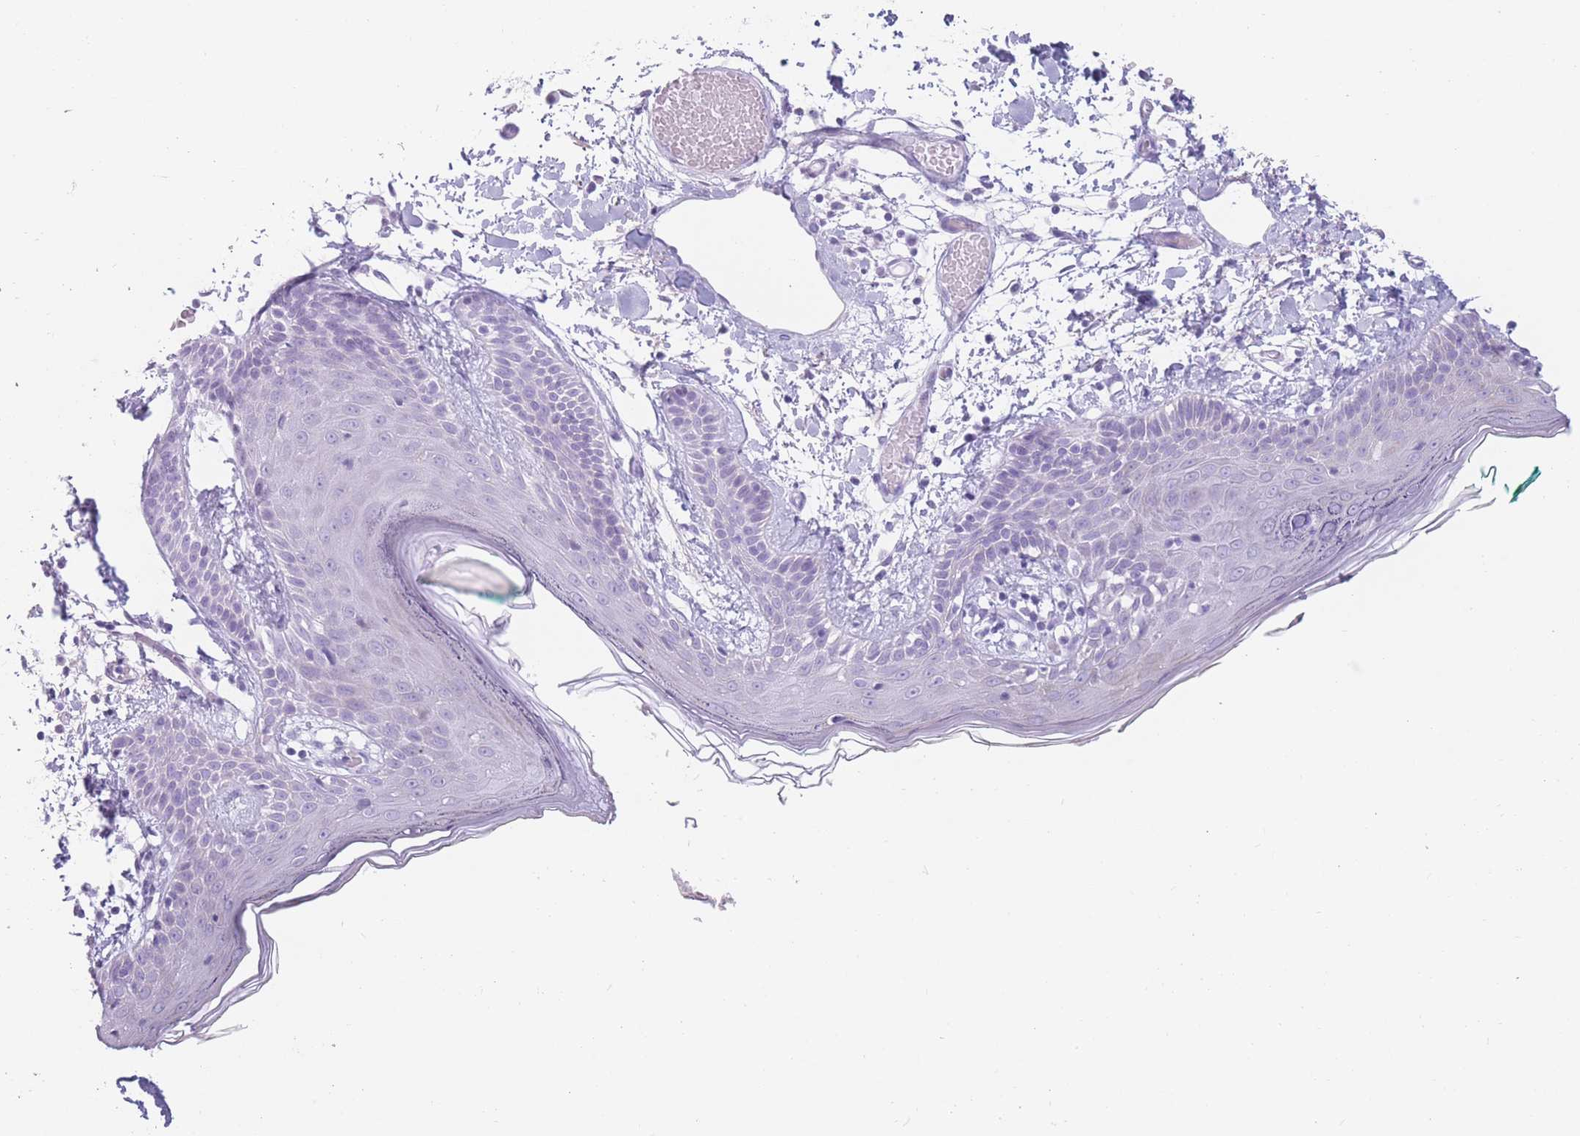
{"staining": {"intensity": "negative", "quantity": "none", "location": "none"}, "tissue": "skin", "cell_type": "Fibroblasts", "image_type": "normal", "snomed": [{"axis": "morphology", "description": "Normal tissue, NOS"}, {"axis": "topography", "description": "Skin"}], "caption": "Immunohistochemistry (IHC) photomicrograph of normal skin stained for a protein (brown), which reveals no staining in fibroblasts. (Immunohistochemistry (IHC), brightfield microscopy, high magnification).", "gene": "COL27A1", "patient": {"sex": "male", "age": 79}}